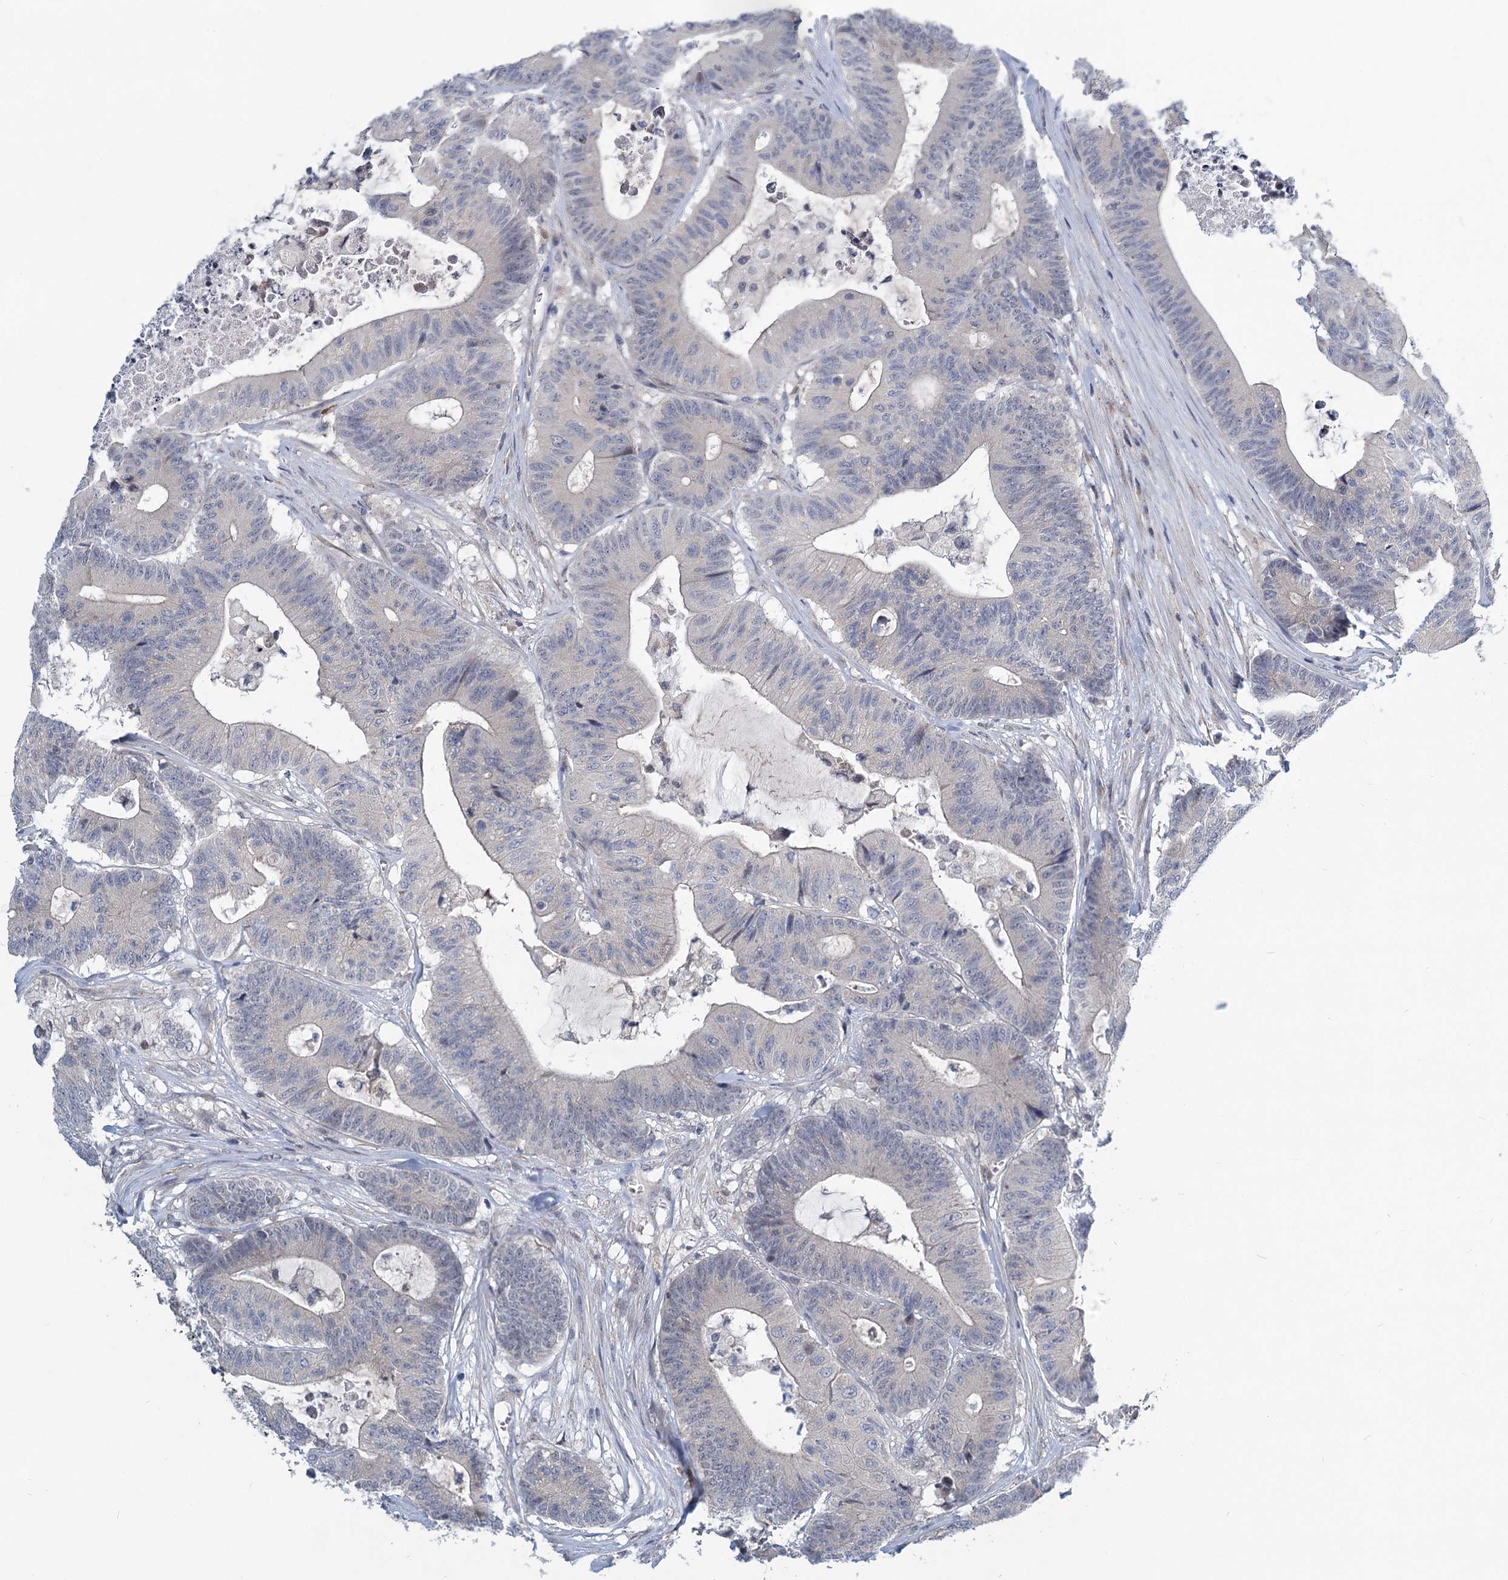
{"staining": {"intensity": "negative", "quantity": "none", "location": "none"}, "tissue": "colorectal cancer", "cell_type": "Tumor cells", "image_type": "cancer", "snomed": [{"axis": "morphology", "description": "Adenocarcinoma, NOS"}, {"axis": "topography", "description": "Colon"}], "caption": "Immunohistochemistry (IHC) histopathology image of adenocarcinoma (colorectal) stained for a protein (brown), which shows no staining in tumor cells.", "gene": "STAP1", "patient": {"sex": "female", "age": 84}}